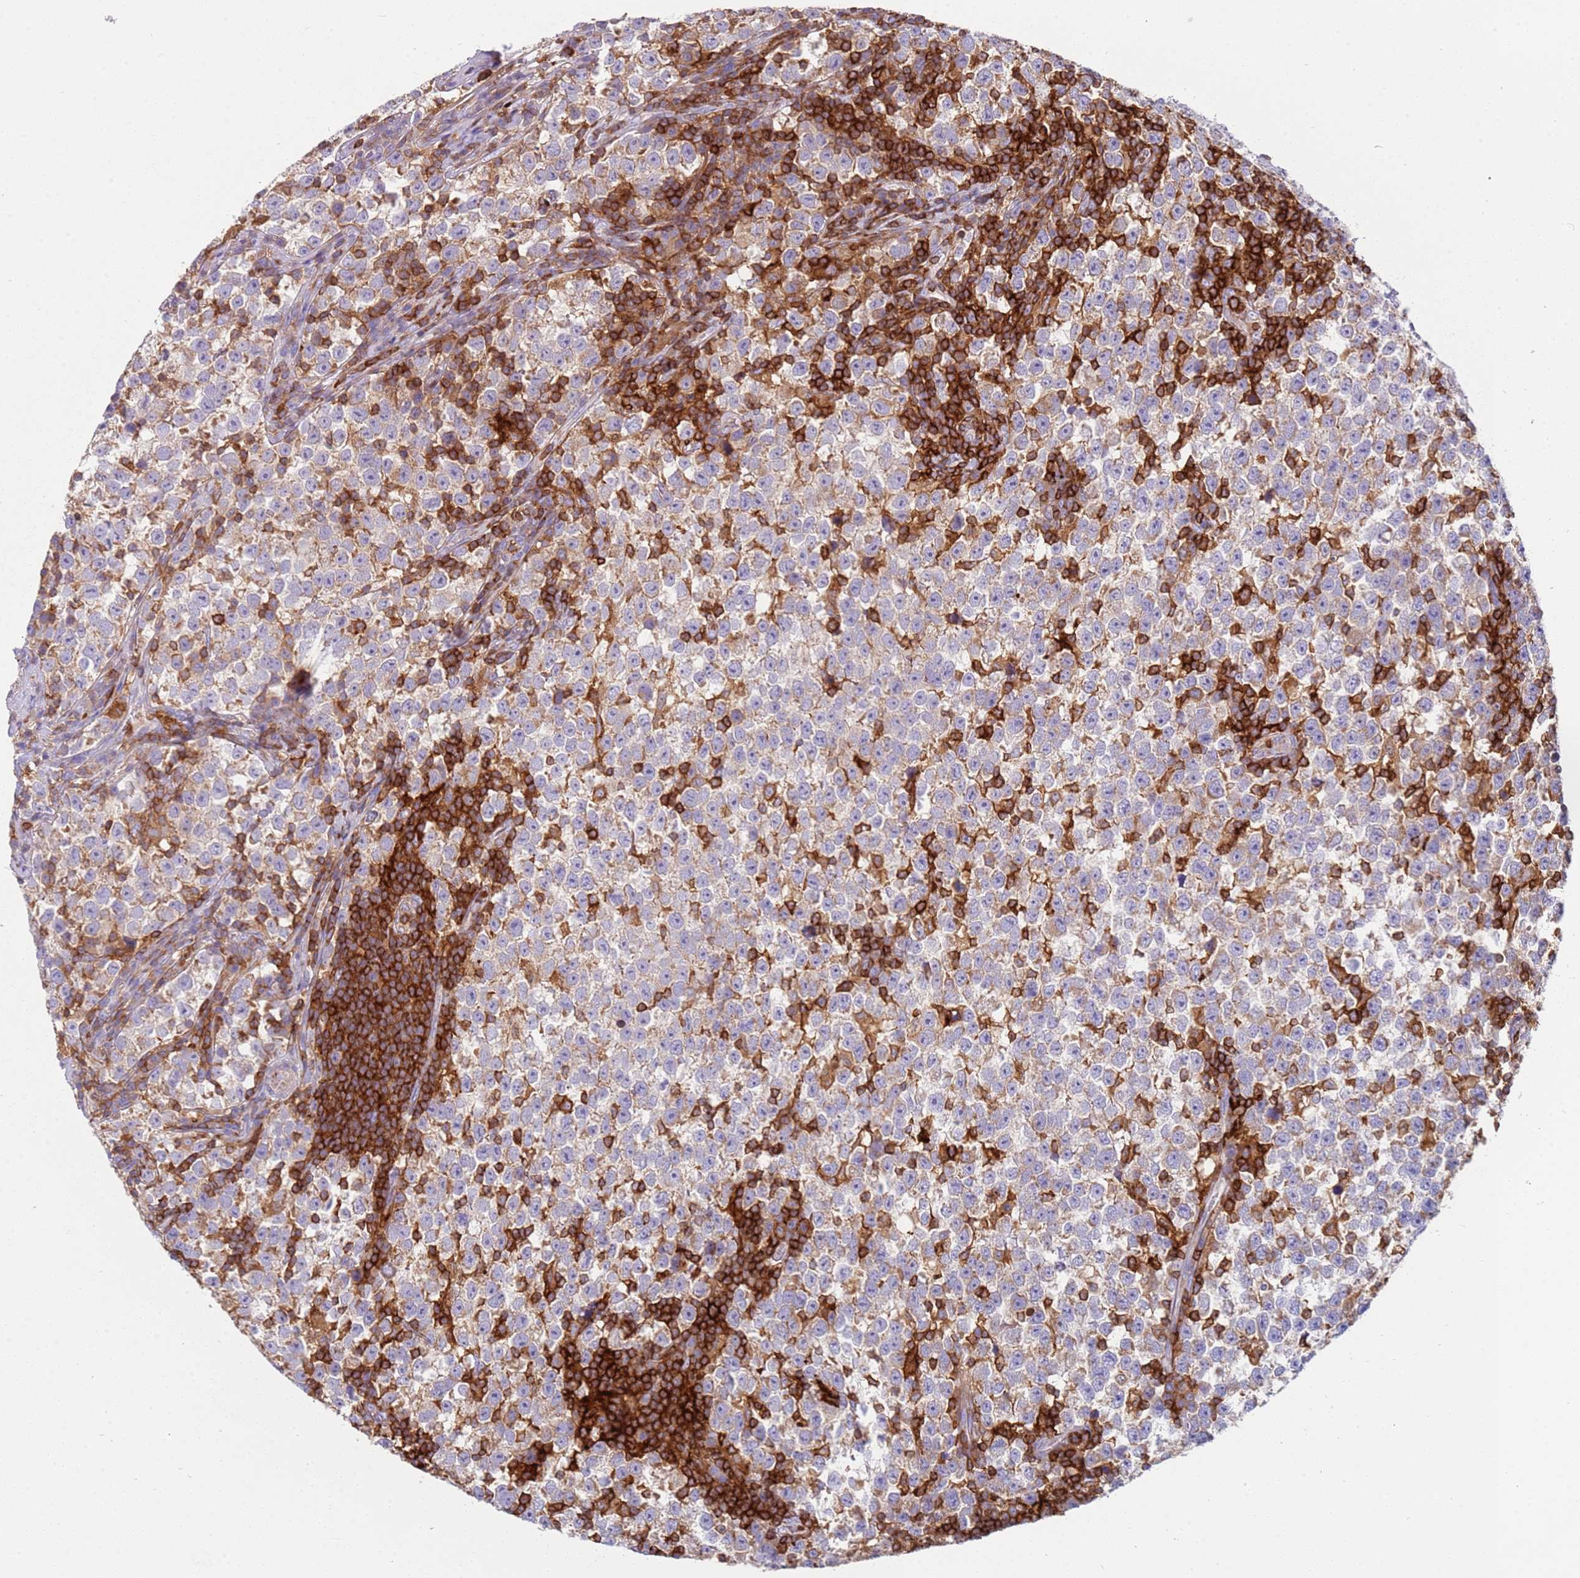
{"staining": {"intensity": "moderate", "quantity": "<25%", "location": "cytoplasmic/membranous"}, "tissue": "testis cancer", "cell_type": "Tumor cells", "image_type": "cancer", "snomed": [{"axis": "morphology", "description": "Normal tissue, NOS"}, {"axis": "morphology", "description": "Seminoma, NOS"}, {"axis": "topography", "description": "Testis"}], "caption": "Protein expression analysis of seminoma (testis) demonstrates moderate cytoplasmic/membranous positivity in approximately <25% of tumor cells.", "gene": "TTPAL", "patient": {"sex": "male", "age": 43}}